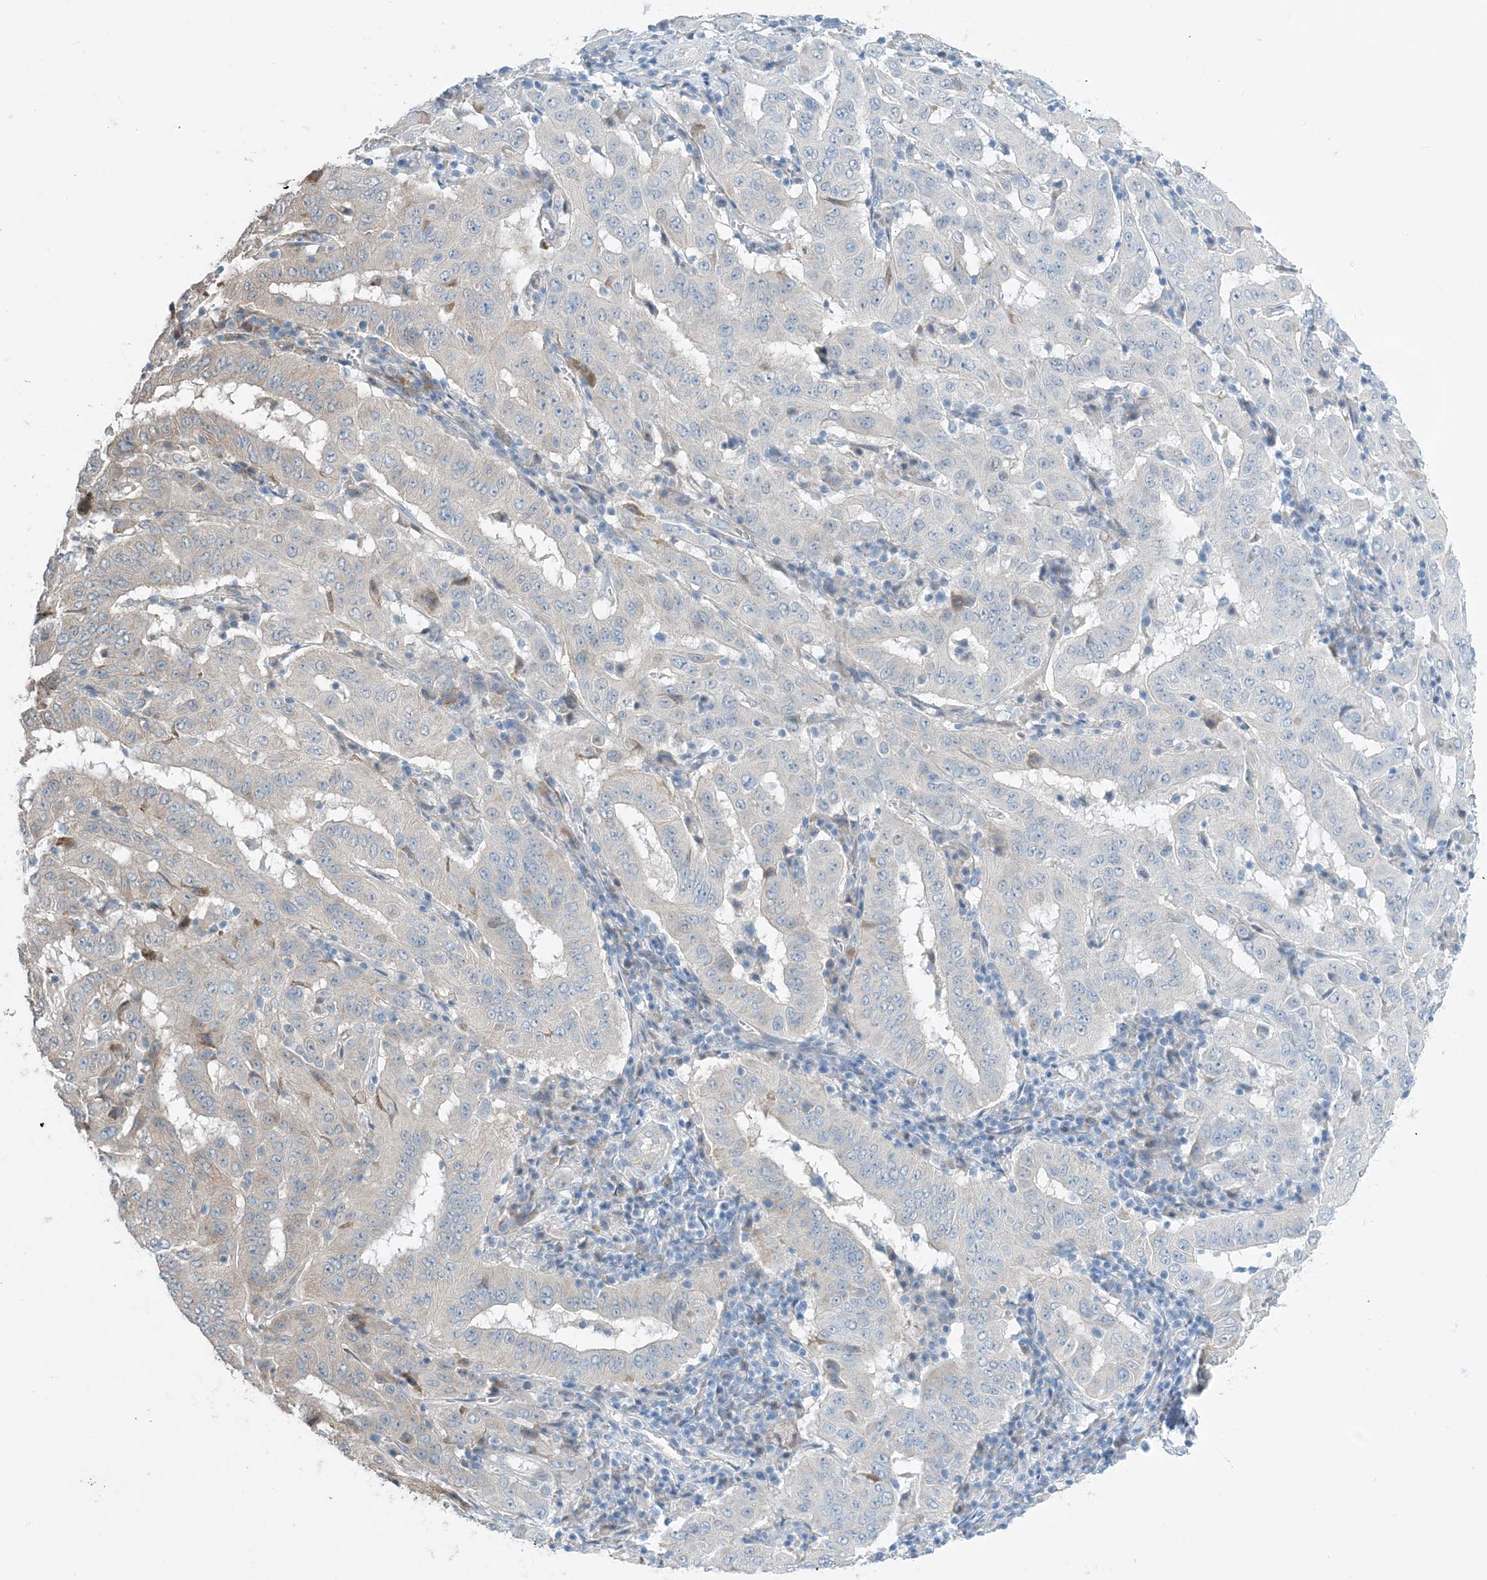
{"staining": {"intensity": "moderate", "quantity": "25%-75%", "location": "cytoplasmic/membranous"}, "tissue": "pancreatic cancer", "cell_type": "Tumor cells", "image_type": "cancer", "snomed": [{"axis": "morphology", "description": "Adenocarcinoma, NOS"}, {"axis": "topography", "description": "Pancreas"}], "caption": "A brown stain shows moderate cytoplasmic/membranous staining of a protein in pancreatic adenocarcinoma tumor cells. The staining was performed using DAB (3,3'-diaminobenzidine), with brown indicating positive protein expression. Nuclei are stained blue with hematoxylin.", "gene": "PHOSPHO2", "patient": {"sex": "male", "age": 63}}